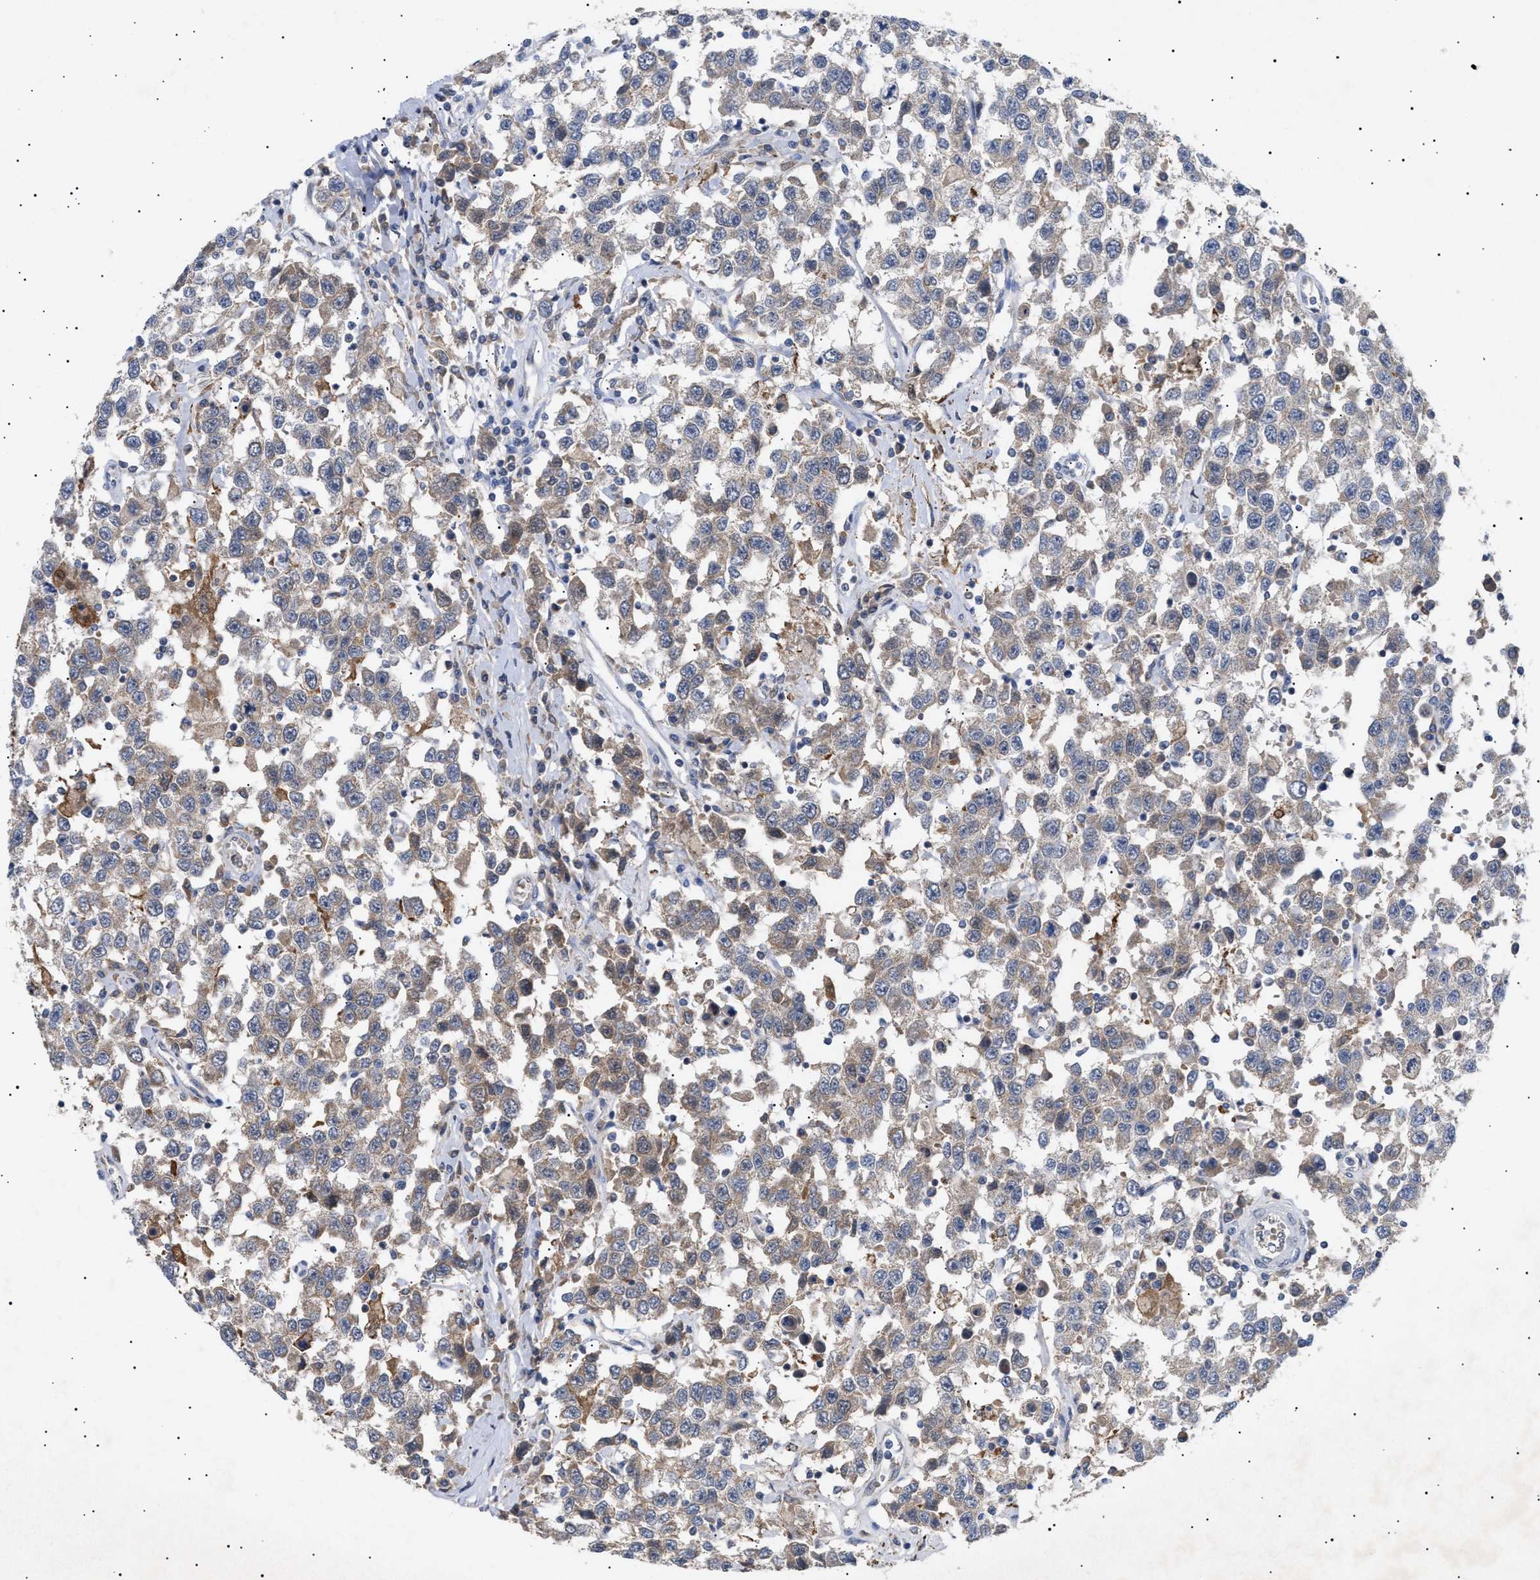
{"staining": {"intensity": "weak", "quantity": "25%-75%", "location": "cytoplasmic/membranous"}, "tissue": "testis cancer", "cell_type": "Tumor cells", "image_type": "cancer", "snomed": [{"axis": "morphology", "description": "Seminoma, NOS"}, {"axis": "topography", "description": "Testis"}], "caption": "Seminoma (testis) stained for a protein exhibits weak cytoplasmic/membranous positivity in tumor cells.", "gene": "SIRT5", "patient": {"sex": "male", "age": 41}}